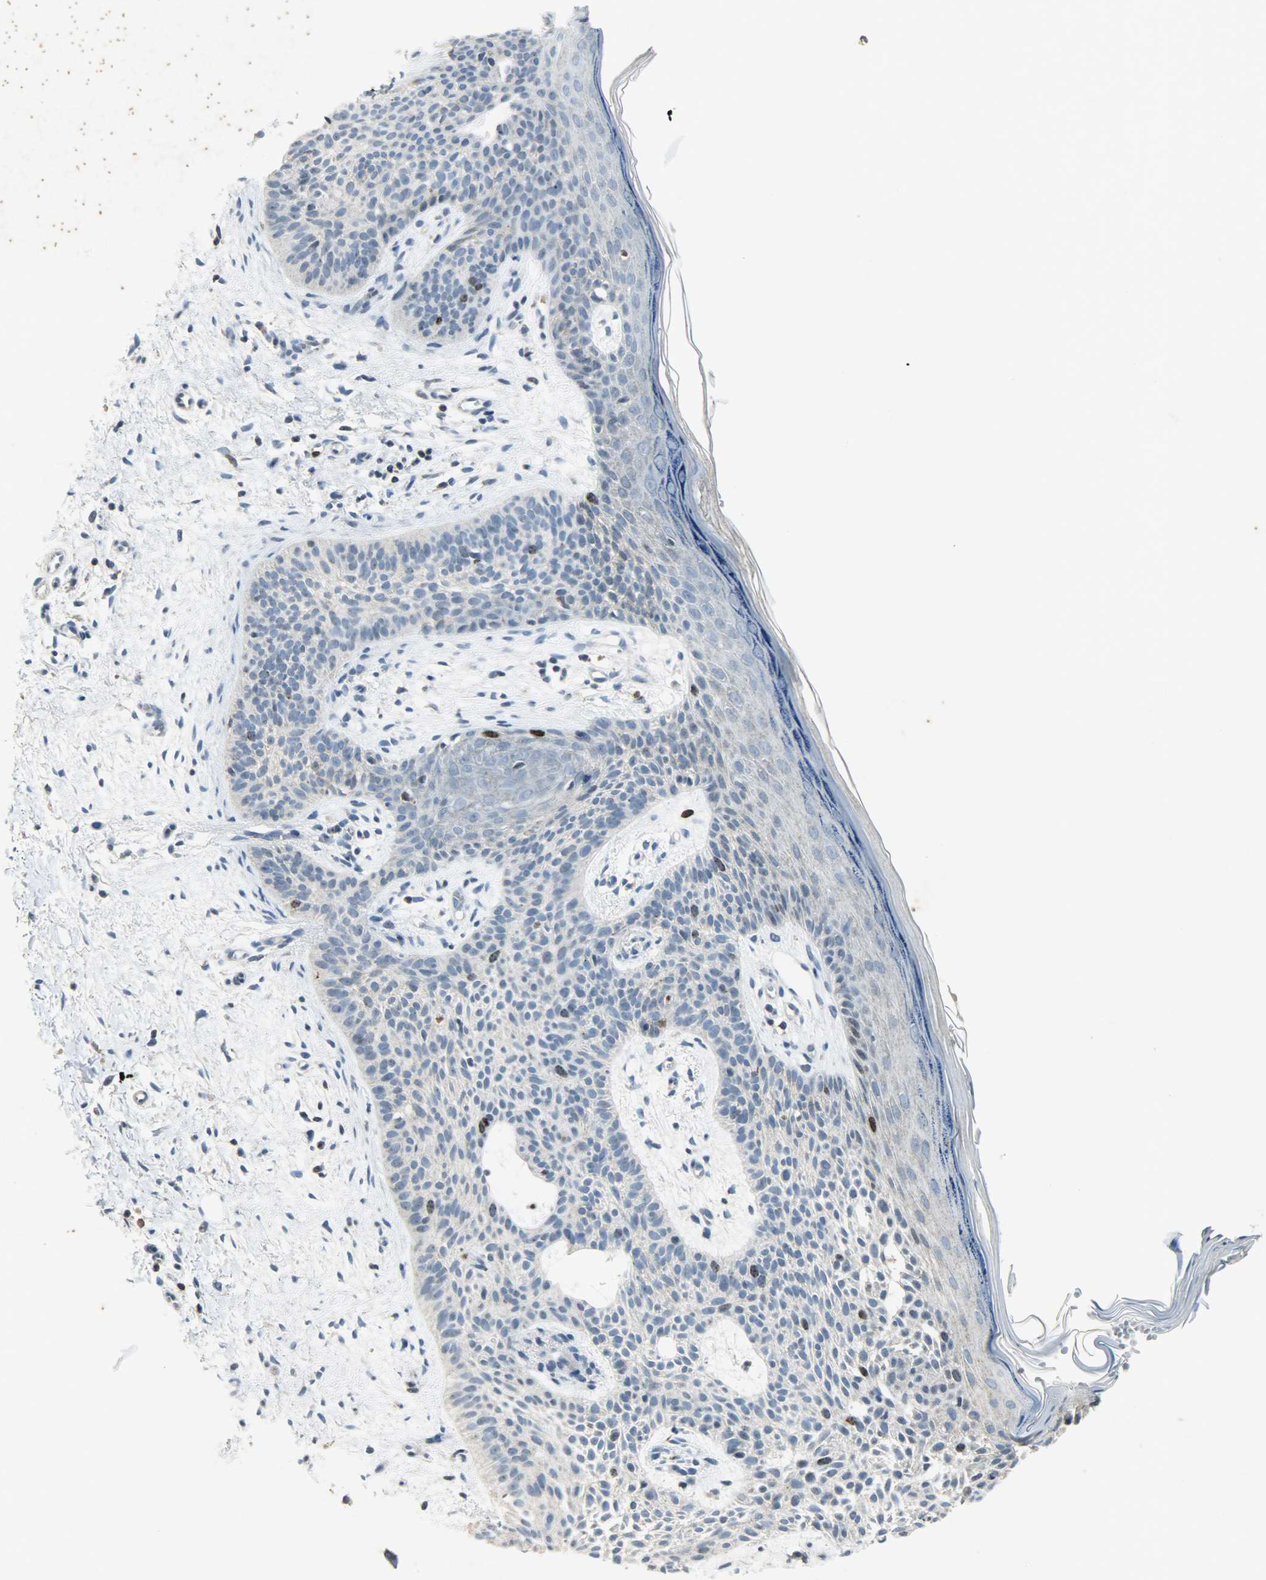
{"staining": {"intensity": "strong", "quantity": "<25%", "location": "nuclear"}, "tissue": "skin cancer", "cell_type": "Tumor cells", "image_type": "cancer", "snomed": [{"axis": "morphology", "description": "Normal tissue, NOS"}, {"axis": "morphology", "description": "Basal cell carcinoma"}, {"axis": "topography", "description": "Skin"}], "caption": "Brown immunohistochemical staining in skin cancer demonstrates strong nuclear expression in approximately <25% of tumor cells. (brown staining indicates protein expression, while blue staining denotes nuclei).", "gene": "AURKB", "patient": {"sex": "female", "age": 69}}